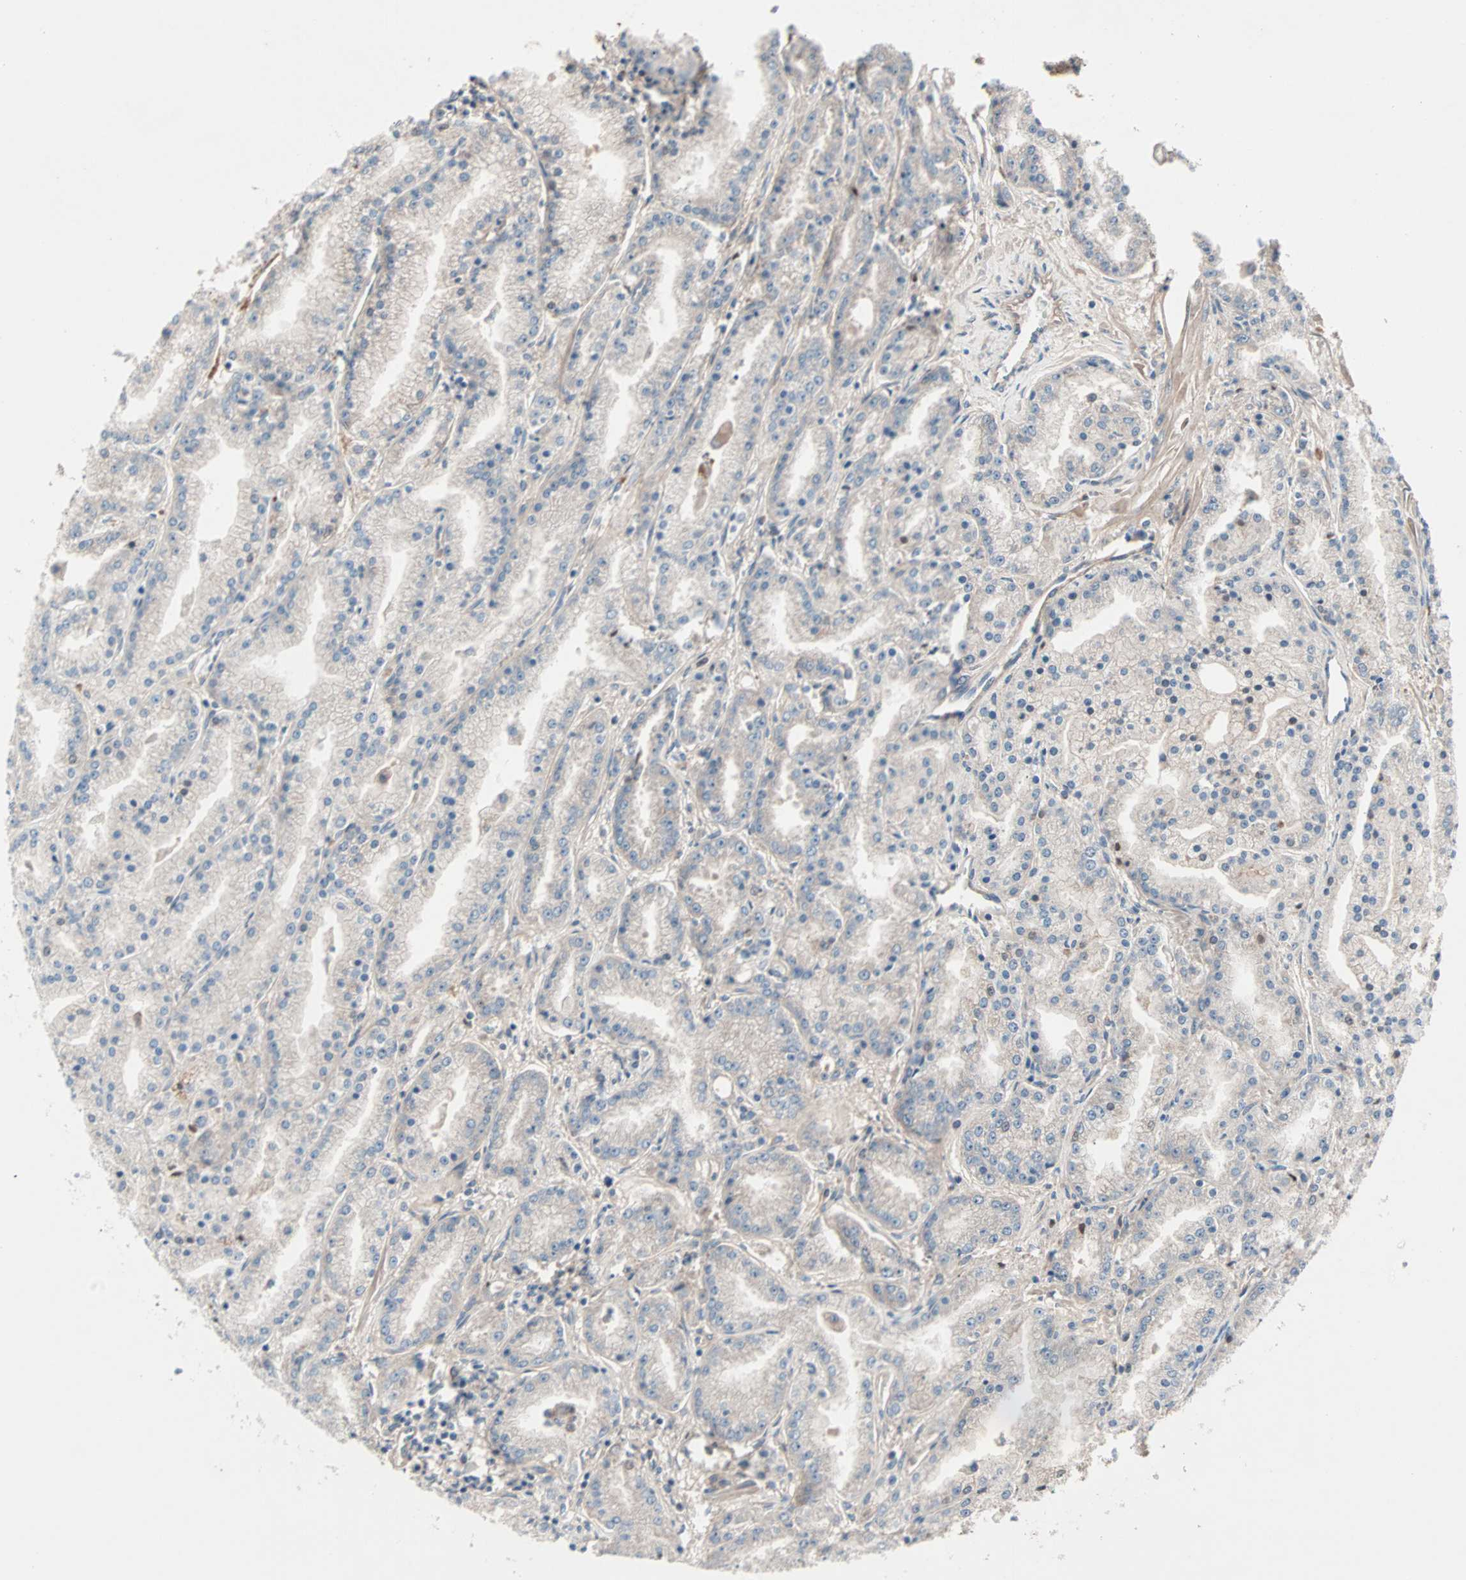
{"staining": {"intensity": "weak", "quantity": "<25%", "location": "cytoplasmic/membranous"}, "tissue": "prostate cancer", "cell_type": "Tumor cells", "image_type": "cancer", "snomed": [{"axis": "morphology", "description": "Adenocarcinoma, High grade"}, {"axis": "topography", "description": "Prostate"}], "caption": "This micrograph is of prostate adenocarcinoma (high-grade) stained with IHC to label a protein in brown with the nuclei are counter-stained blue. There is no staining in tumor cells. The staining is performed using DAB (3,3'-diaminobenzidine) brown chromogen with nuclei counter-stained in using hematoxylin.", "gene": "CAD", "patient": {"sex": "male", "age": 61}}